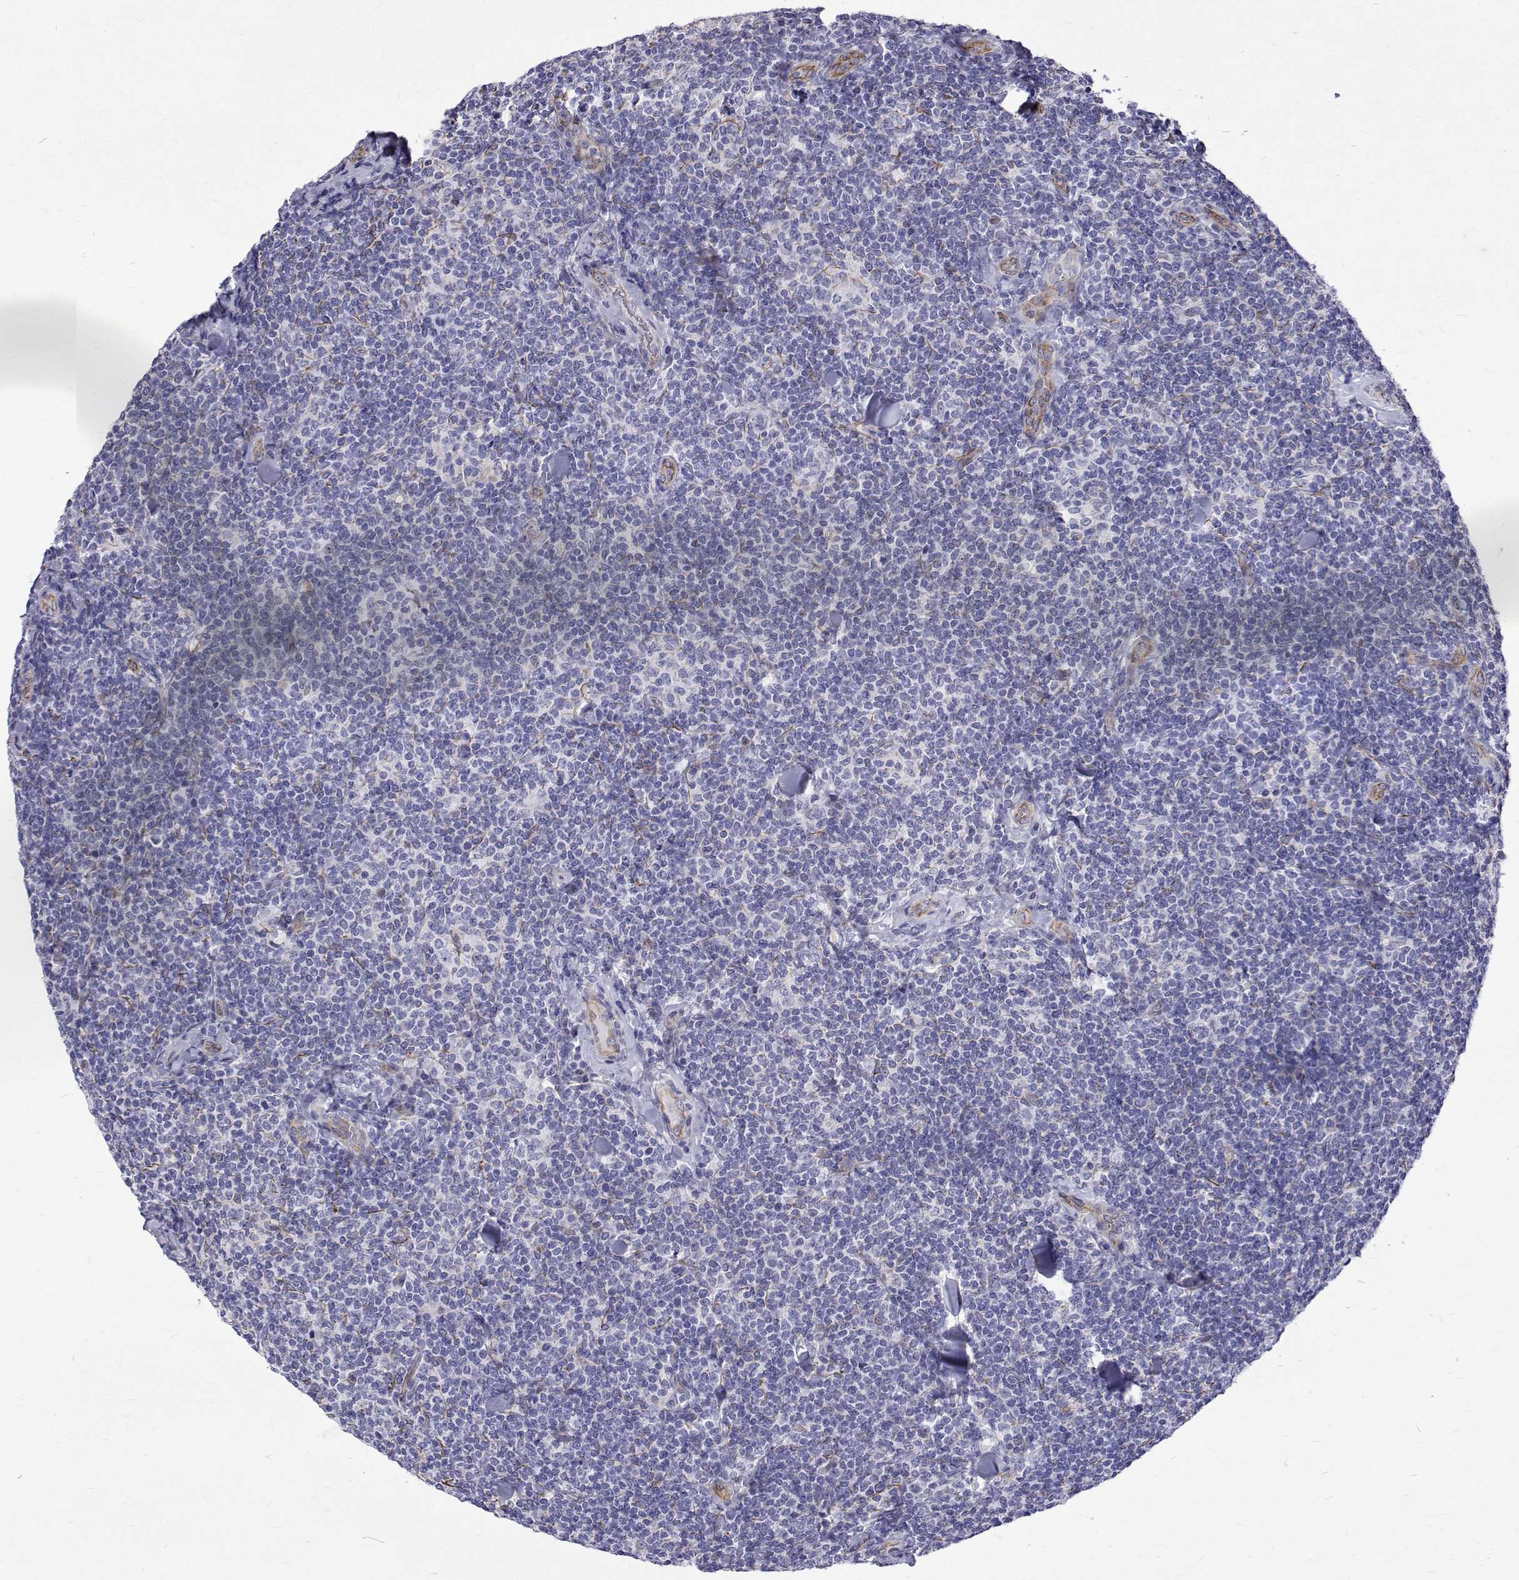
{"staining": {"intensity": "negative", "quantity": "none", "location": "none"}, "tissue": "lymphoma", "cell_type": "Tumor cells", "image_type": "cancer", "snomed": [{"axis": "morphology", "description": "Malignant lymphoma, non-Hodgkin's type, Low grade"}, {"axis": "topography", "description": "Lymph node"}], "caption": "A high-resolution image shows IHC staining of malignant lymphoma, non-Hodgkin's type (low-grade), which displays no significant expression in tumor cells.", "gene": "OPRPN", "patient": {"sex": "female", "age": 56}}